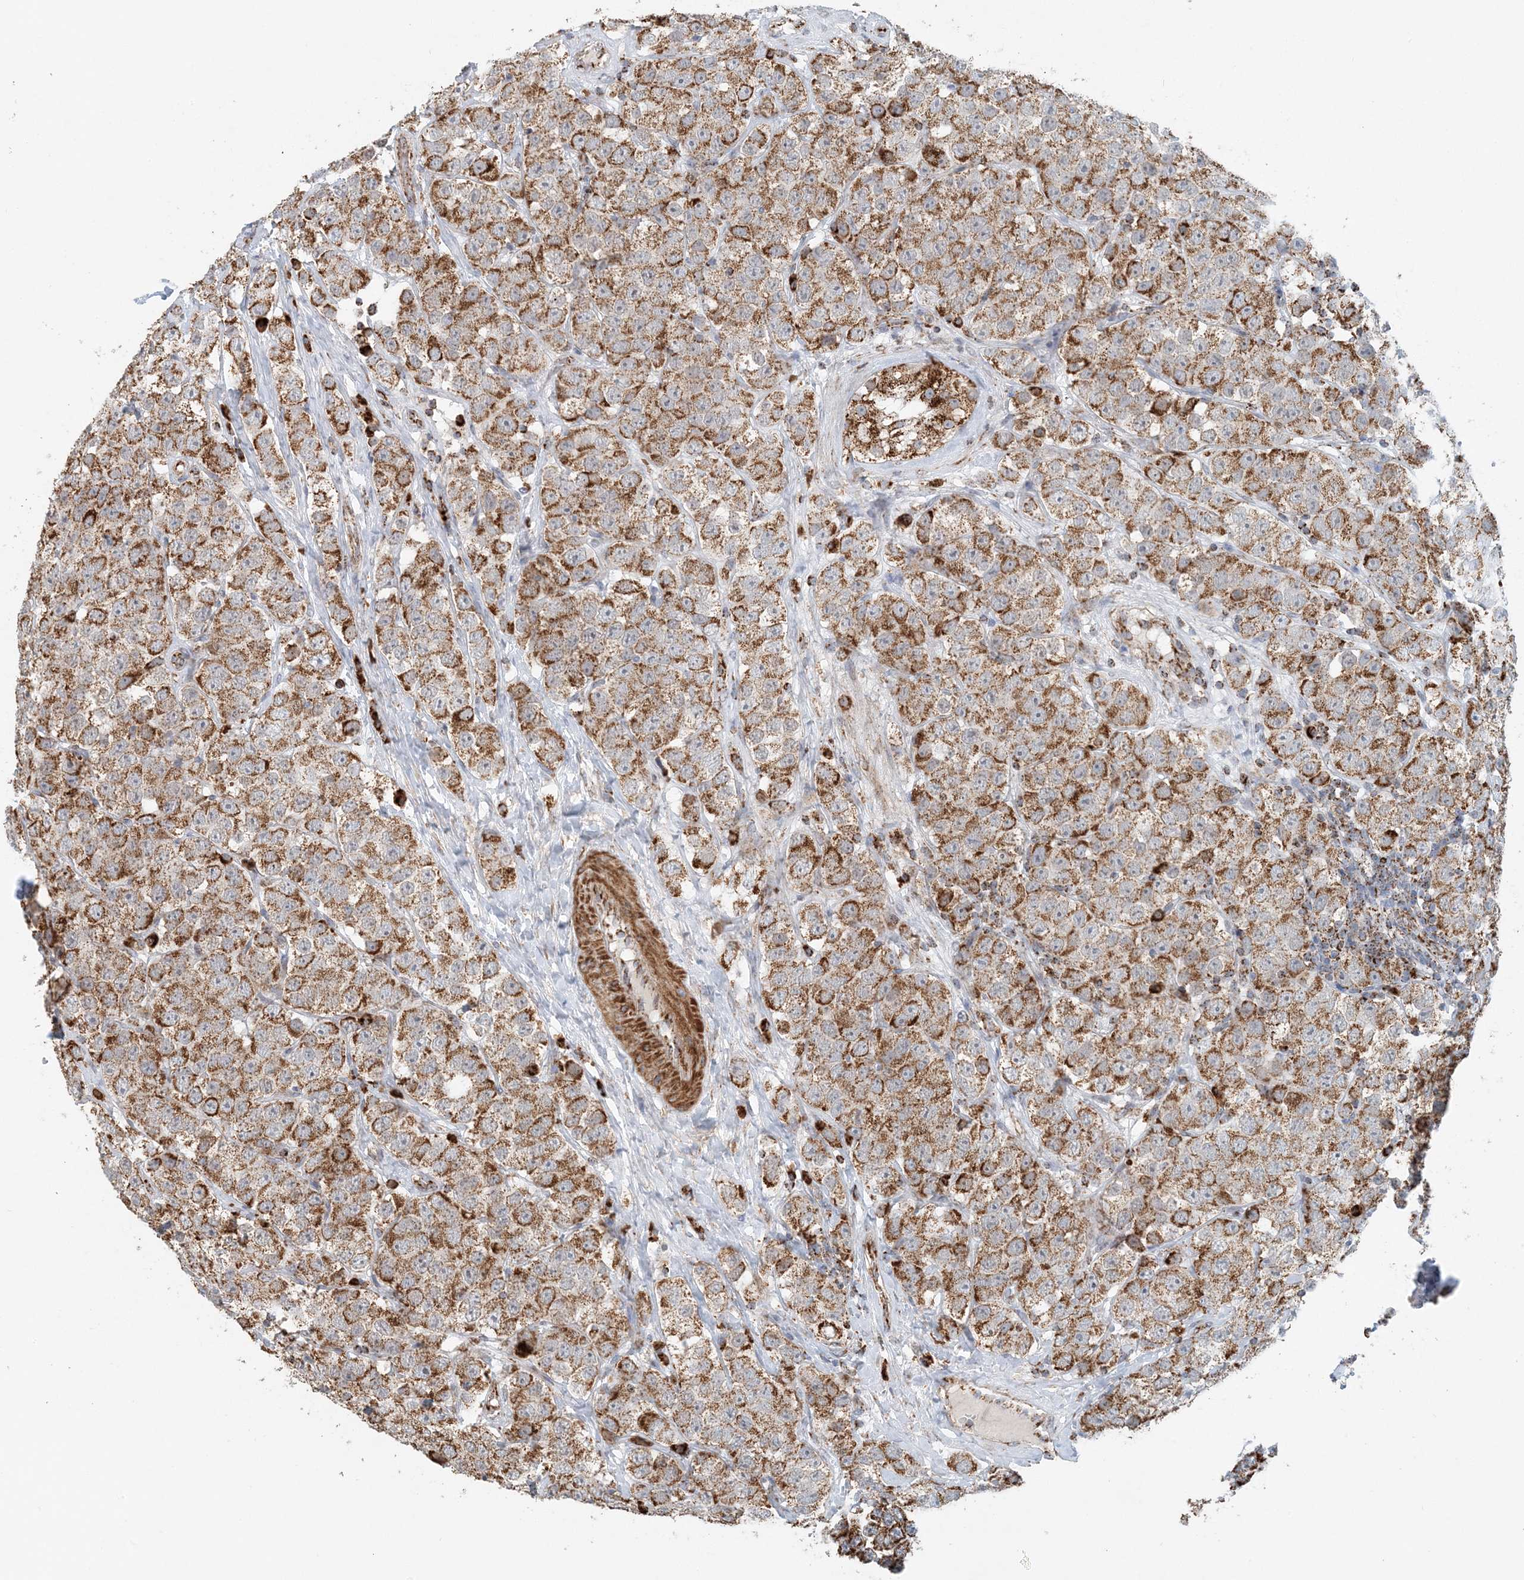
{"staining": {"intensity": "moderate", "quantity": ">75%", "location": "cytoplasmic/membranous"}, "tissue": "testis cancer", "cell_type": "Tumor cells", "image_type": "cancer", "snomed": [{"axis": "morphology", "description": "Seminoma, NOS"}, {"axis": "topography", "description": "Testis"}], "caption": "Moderate cytoplasmic/membranous expression for a protein is present in about >75% of tumor cells of seminoma (testis) using immunohistochemistry (IHC).", "gene": "MAN1A1", "patient": {"sex": "male", "age": 28}}